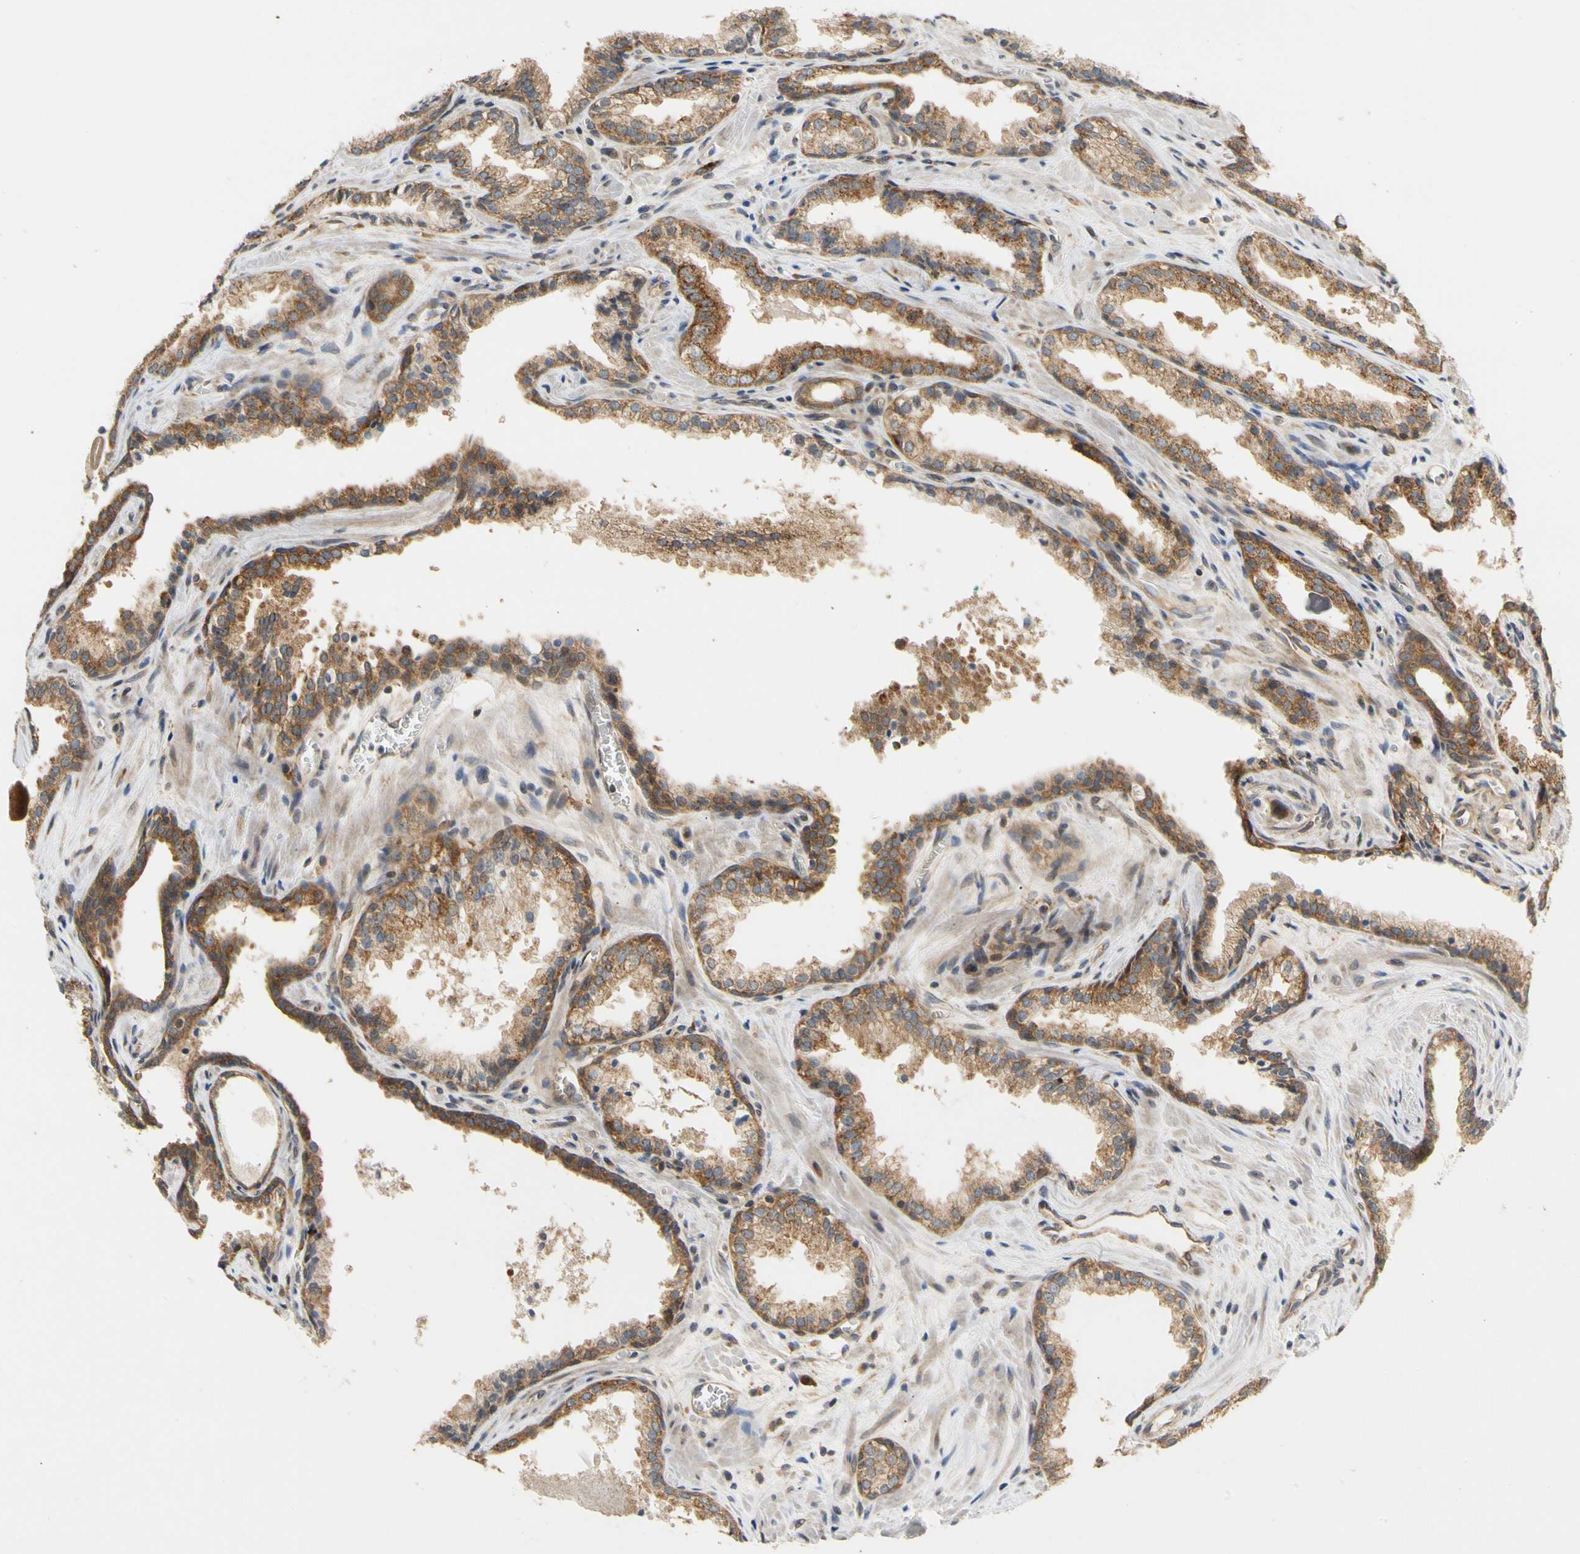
{"staining": {"intensity": "moderate", "quantity": ">75%", "location": "cytoplasmic/membranous"}, "tissue": "prostate cancer", "cell_type": "Tumor cells", "image_type": "cancer", "snomed": [{"axis": "morphology", "description": "Adenocarcinoma, Low grade"}, {"axis": "topography", "description": "Prostate"}], "caption": "Prostate adenocarcinoma (low-grade) was stained to show a protein in brown. There is medium levels of moderate cytoplasmic/membranous staining in approximately >75% of tumor cells.", "gene": "ANKHD1", "patient": {"sex": "male", "age": 60}}